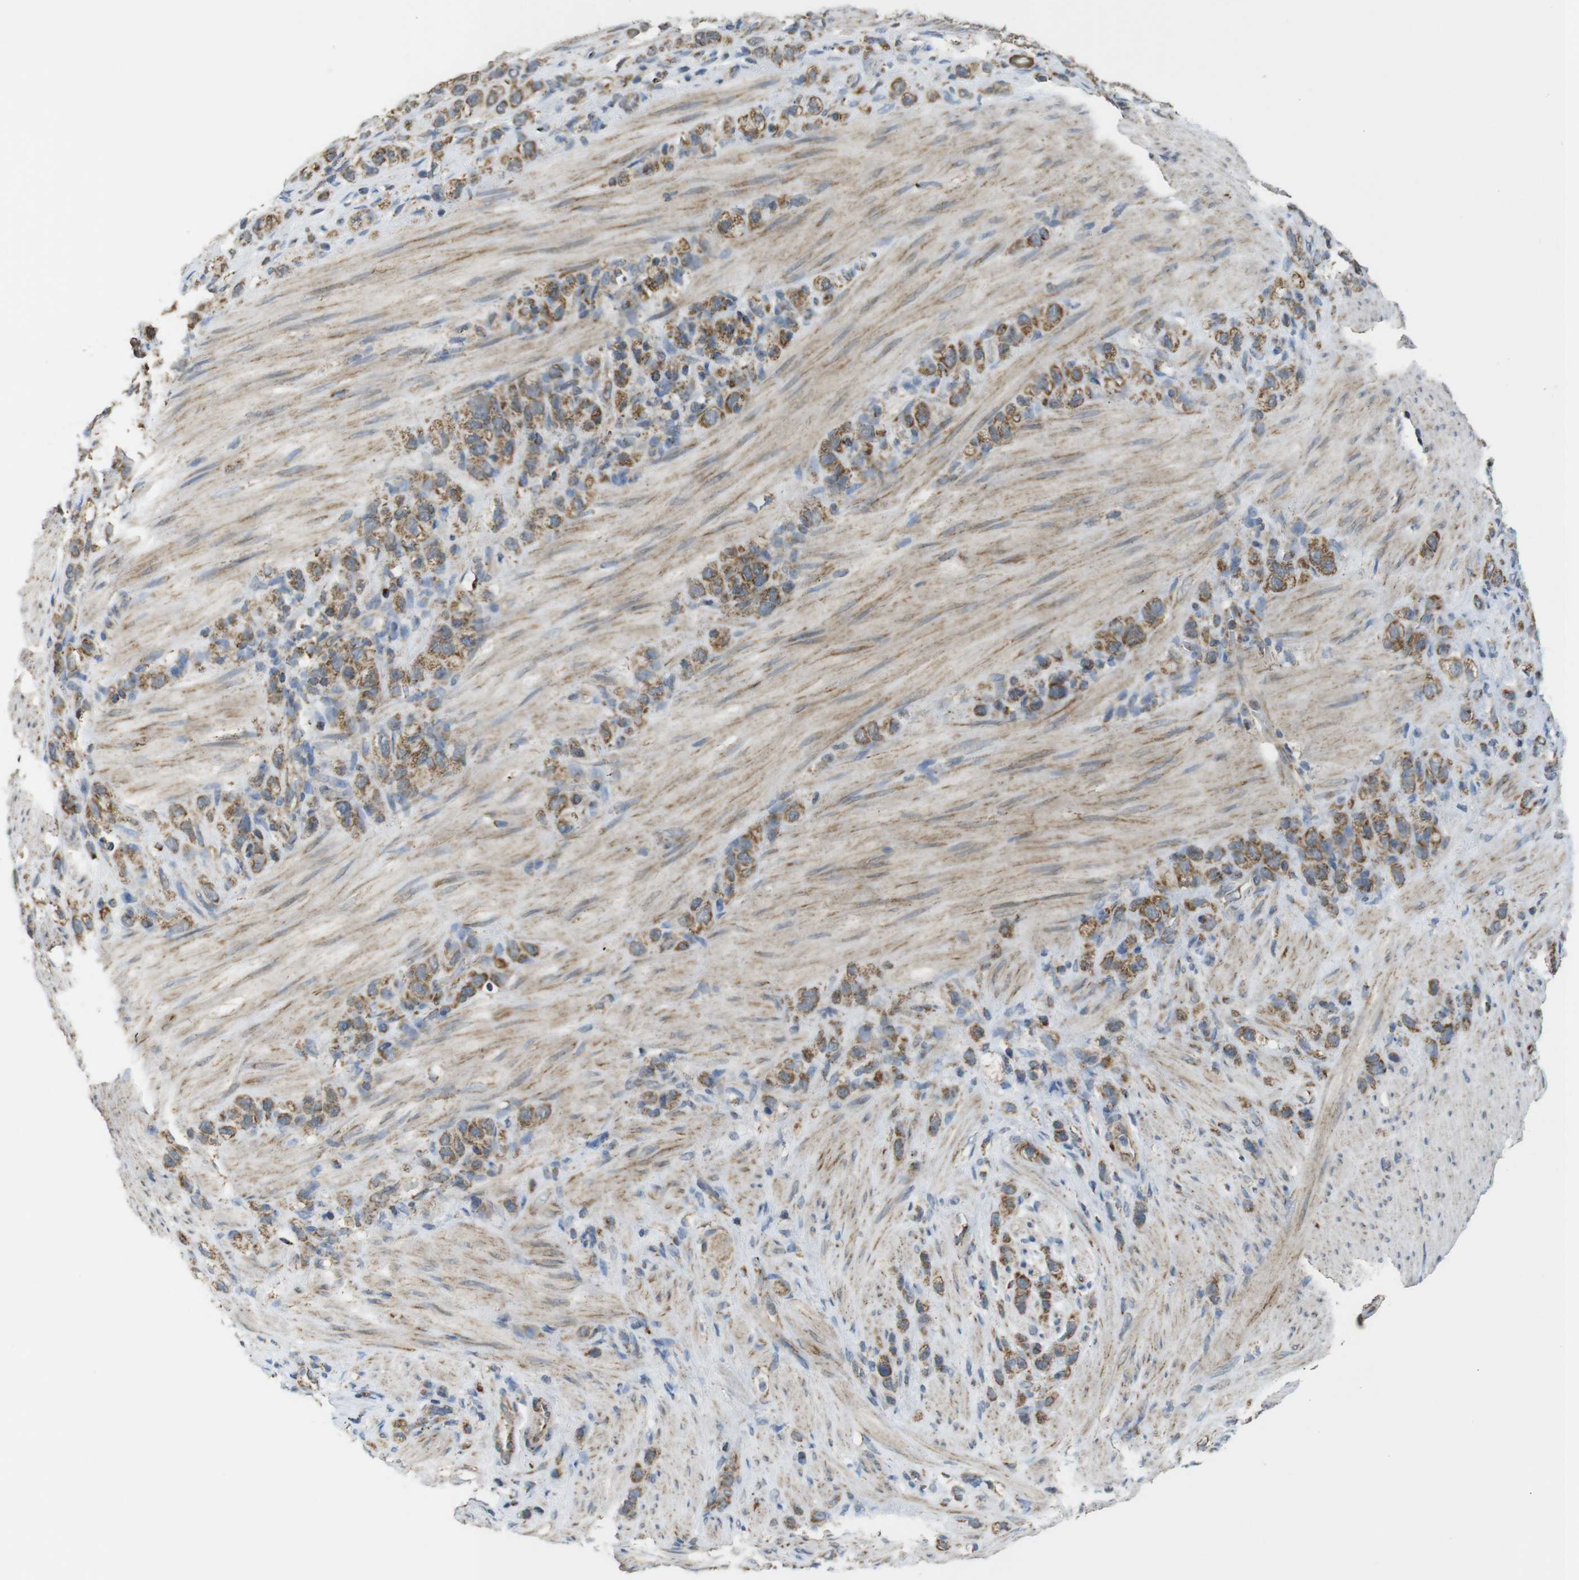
{"staining": {"intensity": "moderate", "quantity": ">75%", "location": "cytoplasmic/membranous"}, "tissue": "stomach cancer", "cell_type": "Tumor cells", "image_type": "cancer", "snomed": [{"axis": "morphology", "description": "Adenocarcinoma, NOS"}, {"axis": "morphology", "description": "Adenocarcinoma, High grade"}, {"axis": "topography", "description": "Stomach, upper"}, {"axis": "topography", "description": "Stomach, lower"}], "caption": "Immunohistochemistry (DAB (3,3'-diaminobenzidine)) staining of adenocarcinoma (high-grade) (stomach) exhibits moderate cytoplasmic/membranous protein positivity in about >75% of tumor cells.", "gene": "CALHM2", "patient": {"sex": "female", "age": 65}}